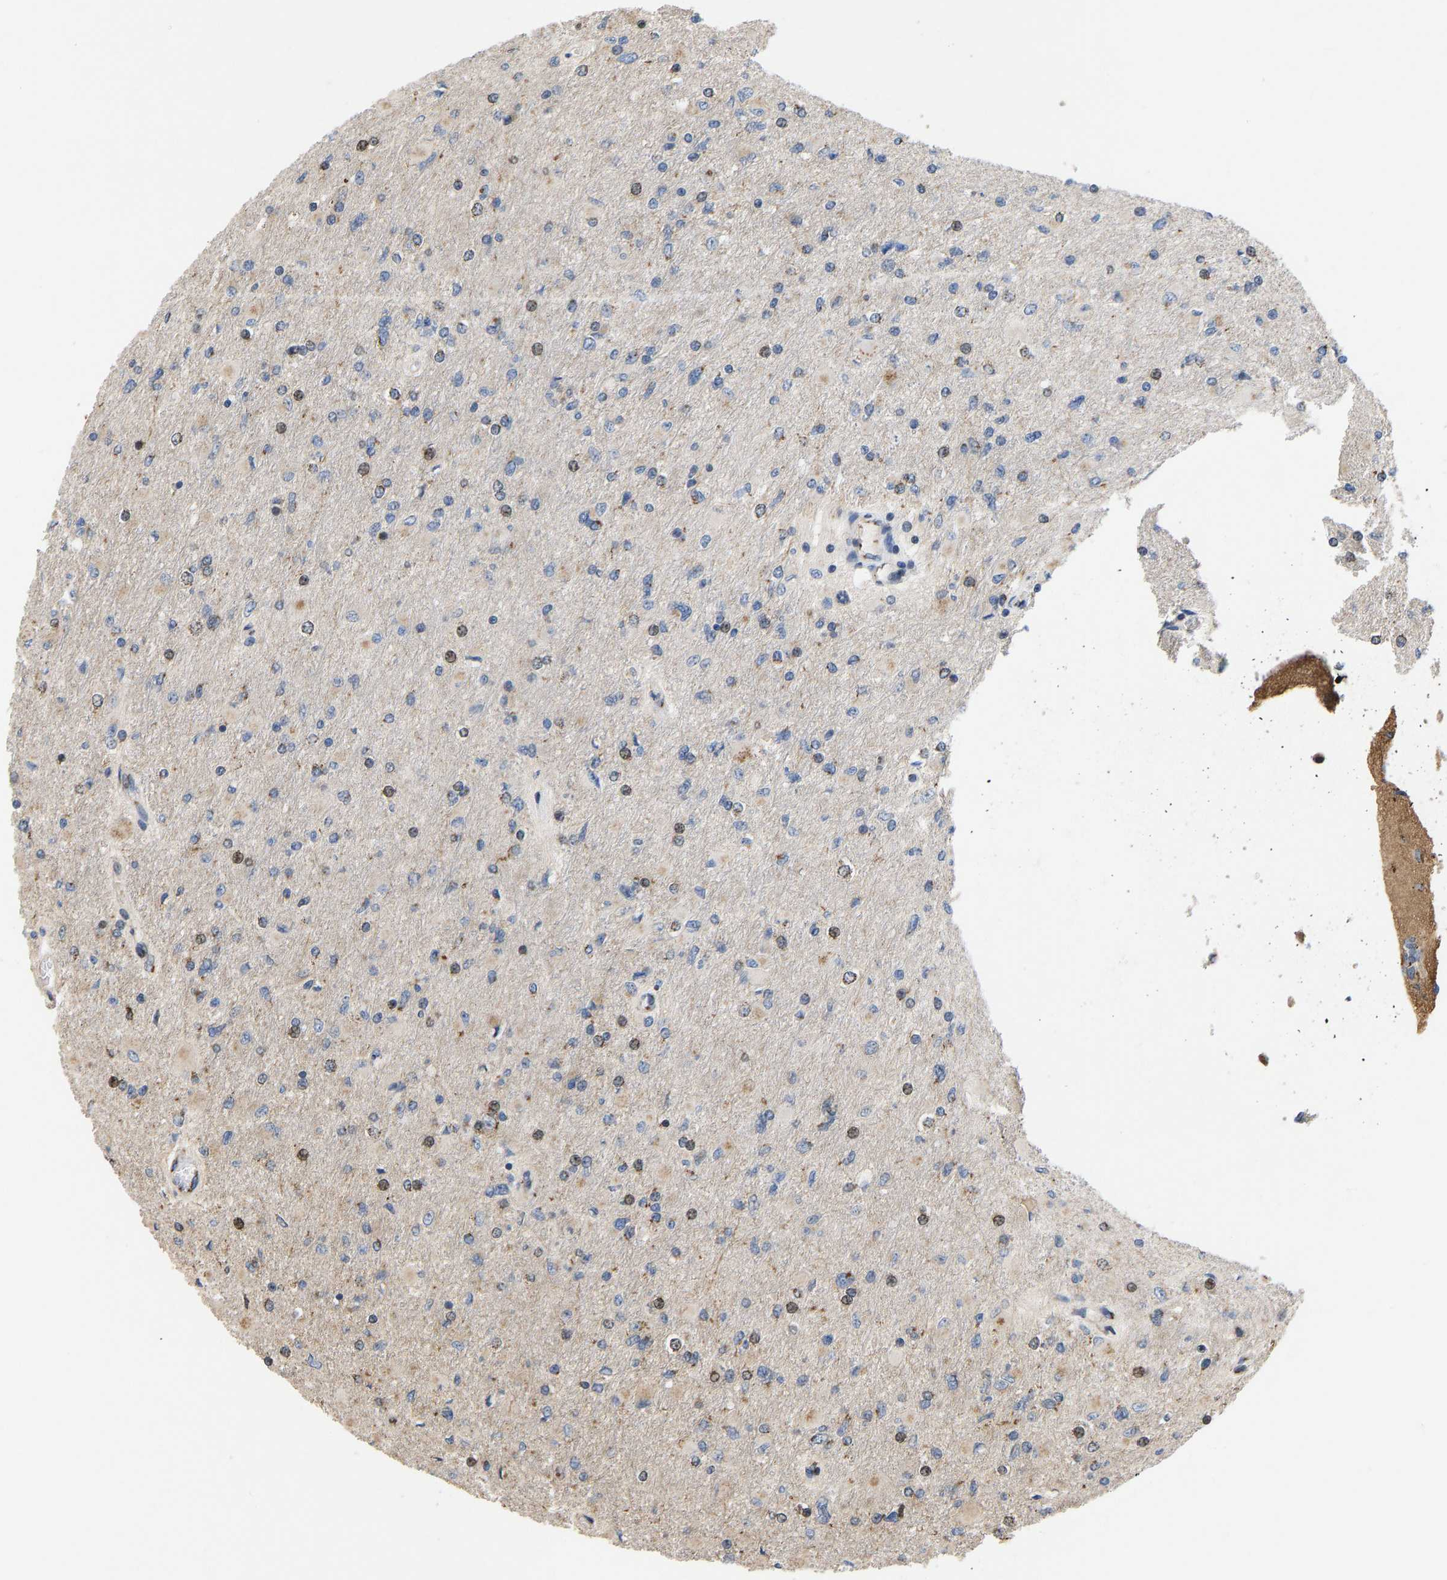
{"staining": {"intensity": "weak", "quantity": "<25%", "location": "nuclear"}, "tissue": "glioma", "cell_type": "Tumor cells", "image_type": "cancer", "snomed": [{"axis": "morphology", "description": "Glioma, malignant, High grade"}, {"axis": "topography", "description": "Cerebral cortex"}], "caption": "The immunohistochemistry micrograph has no significant positivity in tumor cells of glioma tissue. Nuclei are stained in blue.", "gene": "YIPF4", "patient": {"sex": "female", "age": 36}}